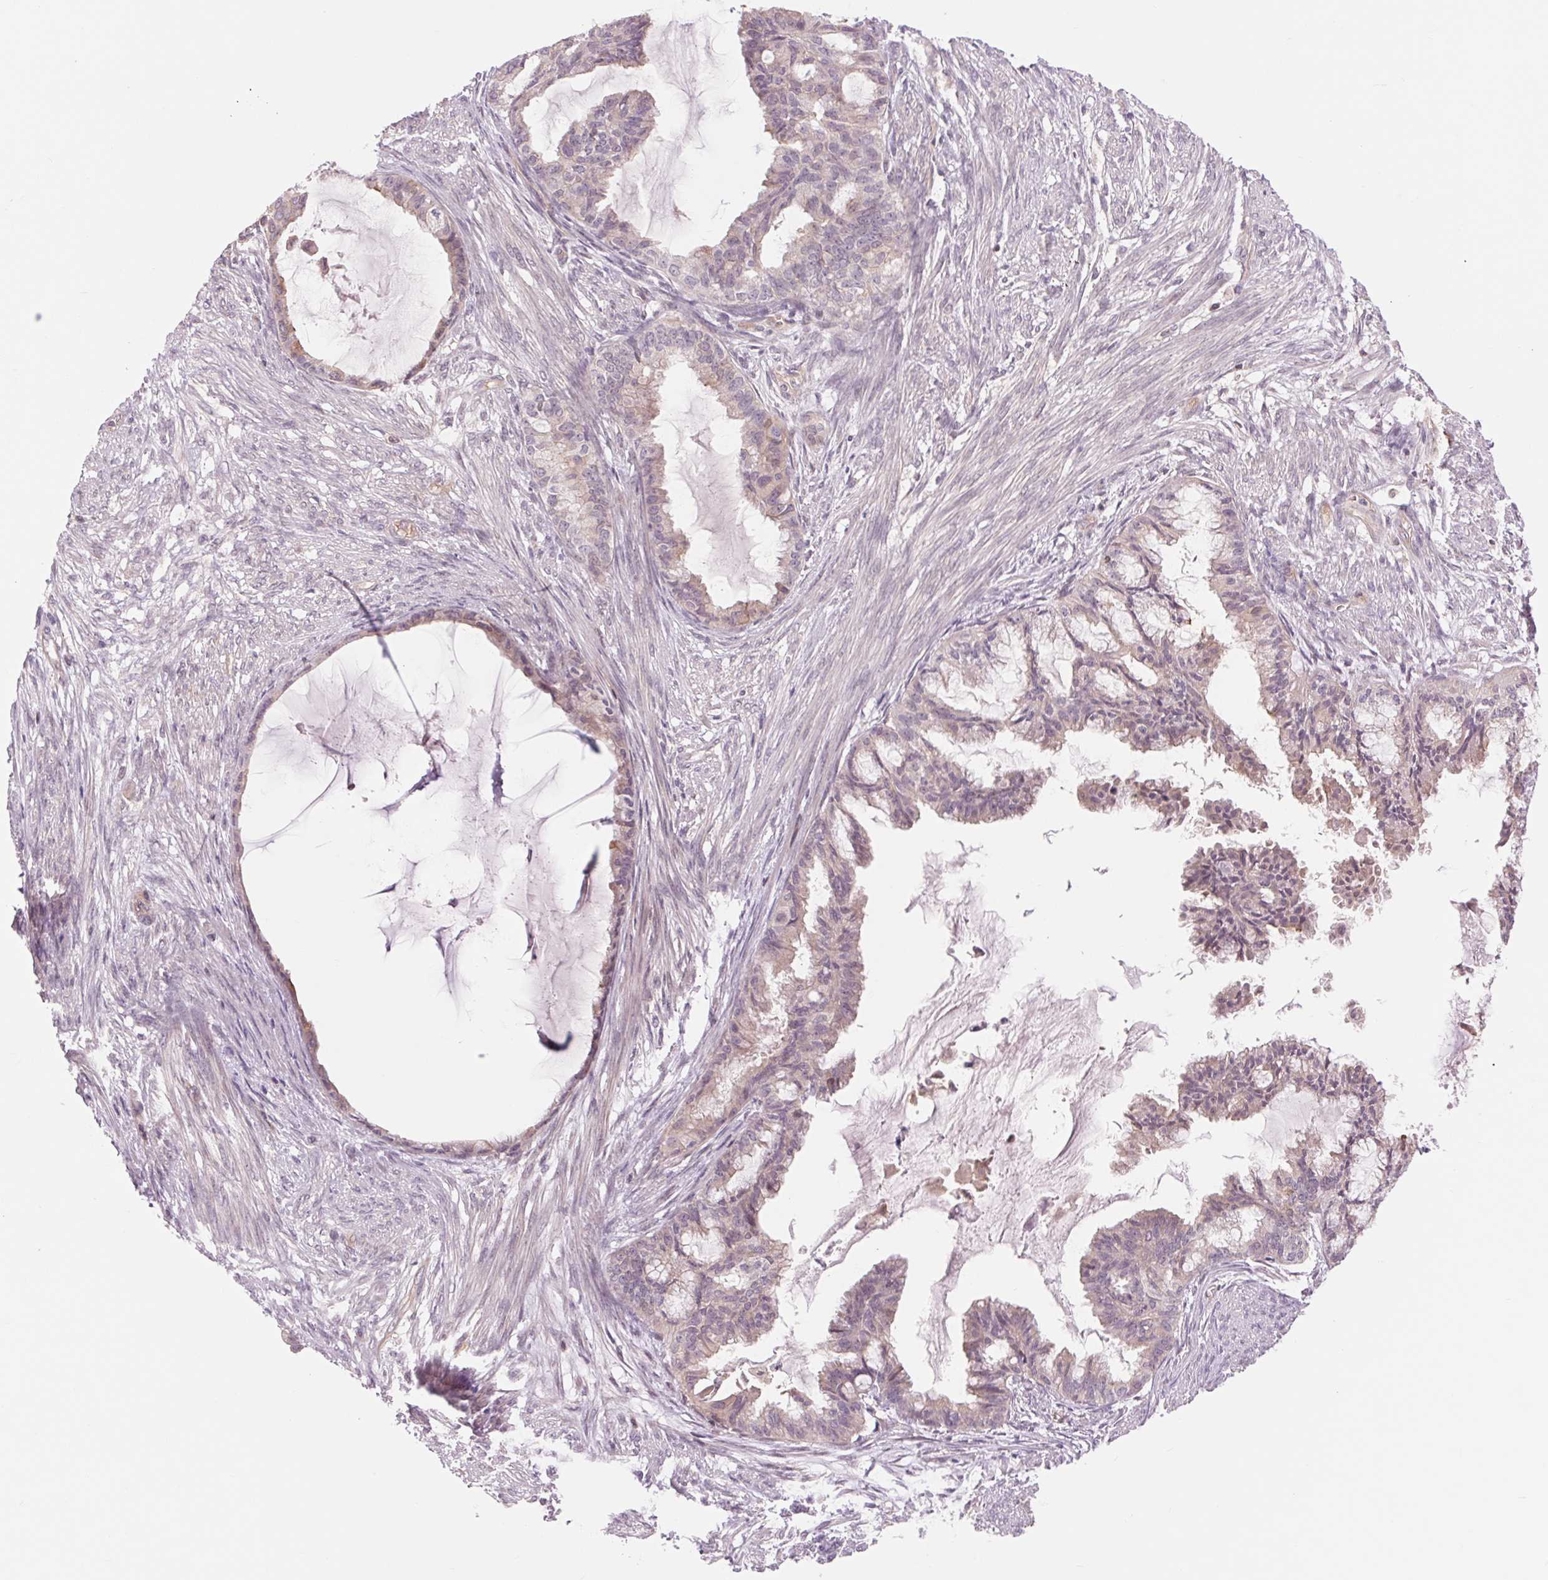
{"staining": {"intensity": "weak", "quantity": "25%-75%", "location": "cytoplasmic/membranous"}, "tissue": "endometrial cancer", "cell_type": "Tumor cells", "image_type": "cancer", "snomed": [{"axis": "morphology", "description": "Adenocarcinoma, NOS"}, {"axis": "topography", "description": "Endometrium"}], "caption": "Protein expression analysis of adenocarcinoma (endometrial) shows weak cytoplasmic/membranous staining in approximately 25%-75% of tumor cells. Nuclei are stained in blue.", "gene": "SH3RF2", "patient": {"sex": "female", "age": 86}}